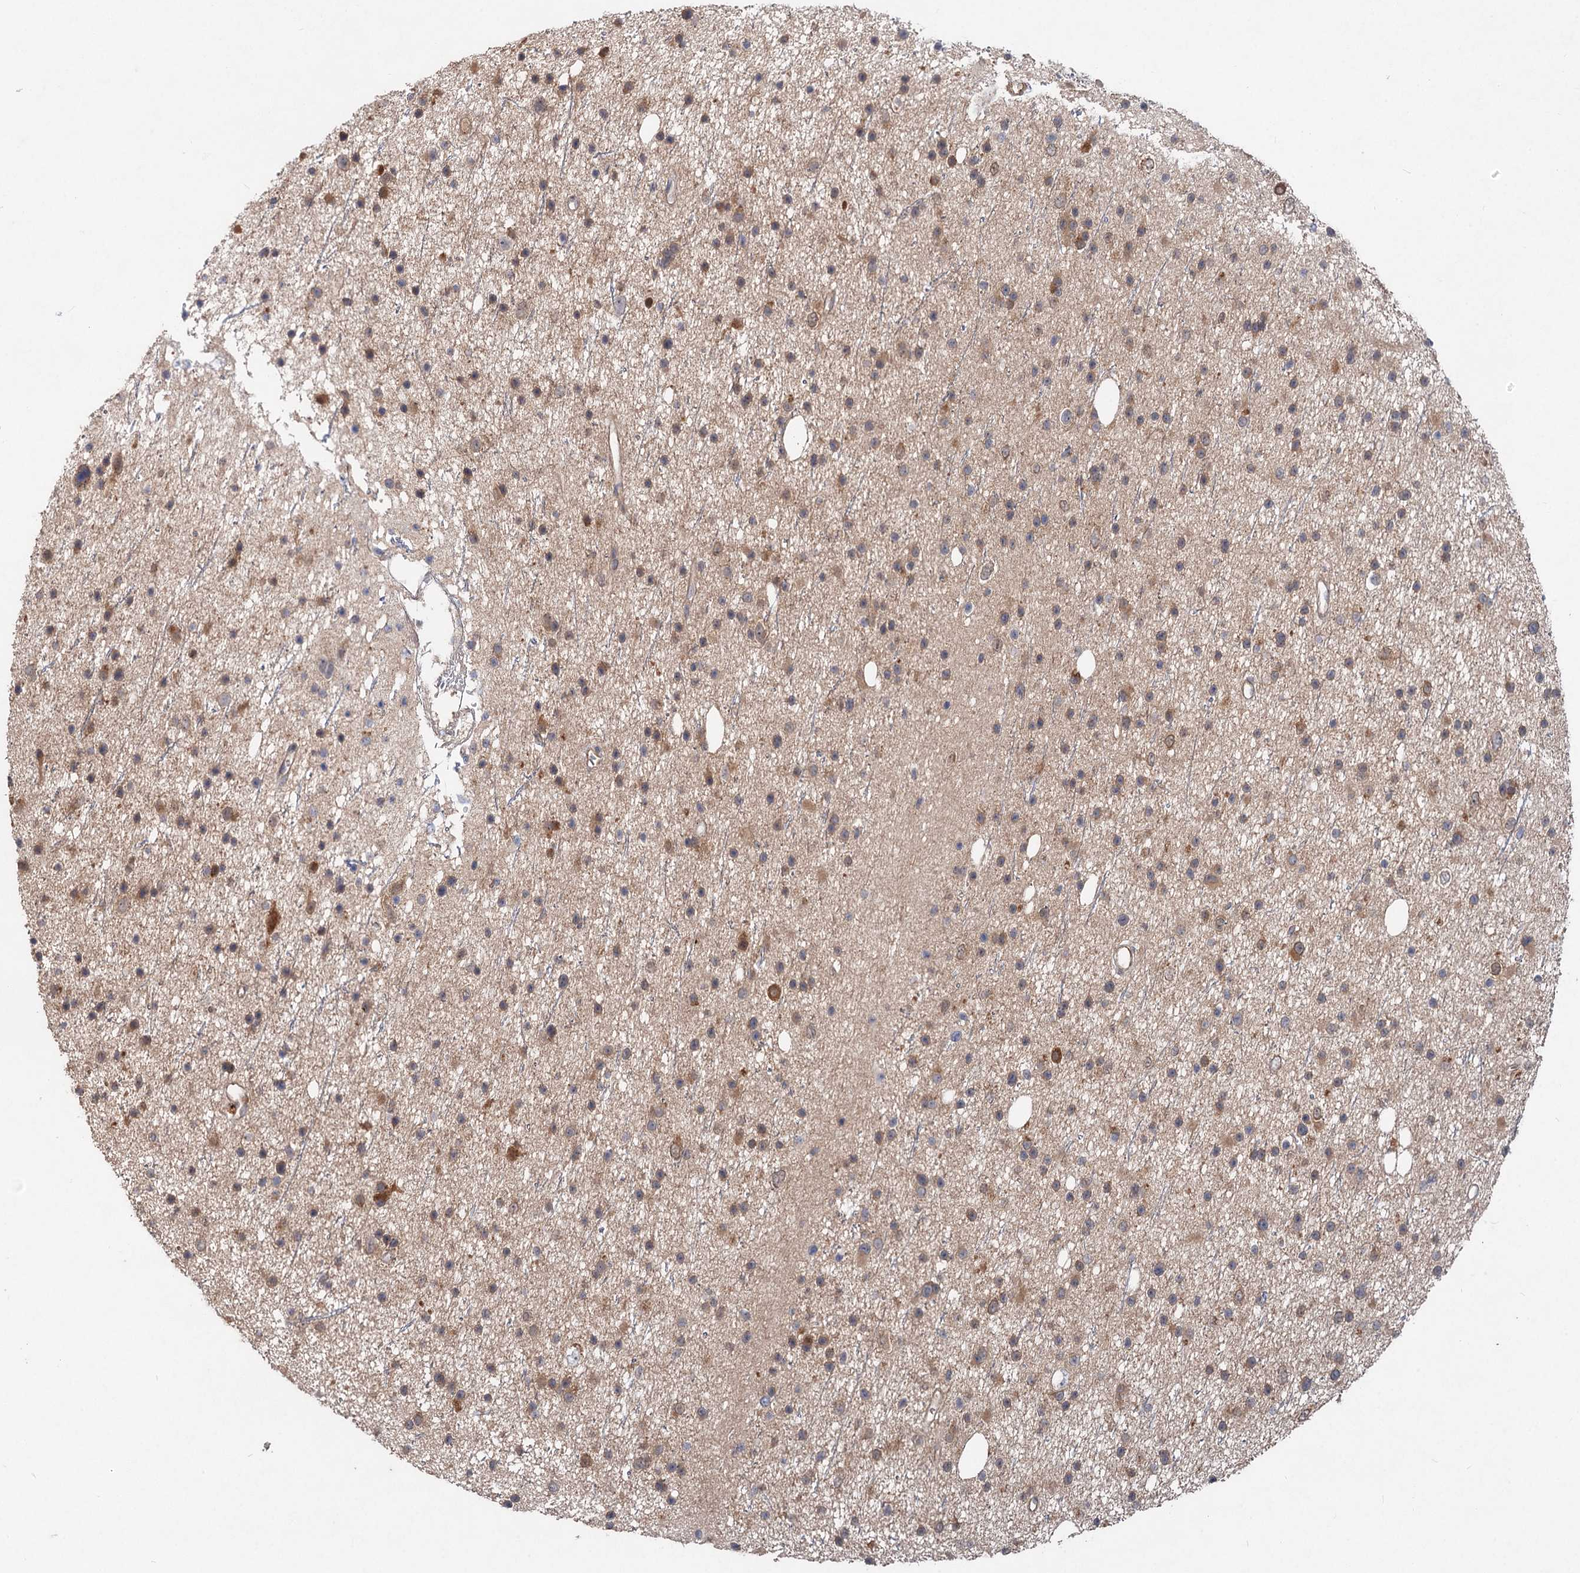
{"staining": {"intensity": "moderate", "quantity": "25%-75%", "location": "cytoplasmic/membranous"}, "tissue": "glioma", "cell_type": "Tumor cells", "image_type": "cancer", "snomed": [{"axis": "morphology", "description": "Glioma, malignant, Low grade"}, {"axis": "topography", "description": "Cerebral cortex"}], "caption": "The micrograph exhibits immunohistochemical staining of glioma. There is moderate cytoplasmic/membranous staining is present in approximately 25%-75% of tumor cells.", "gene": "NUDCD2", "patient": {"sex": "female", "age": 39}}